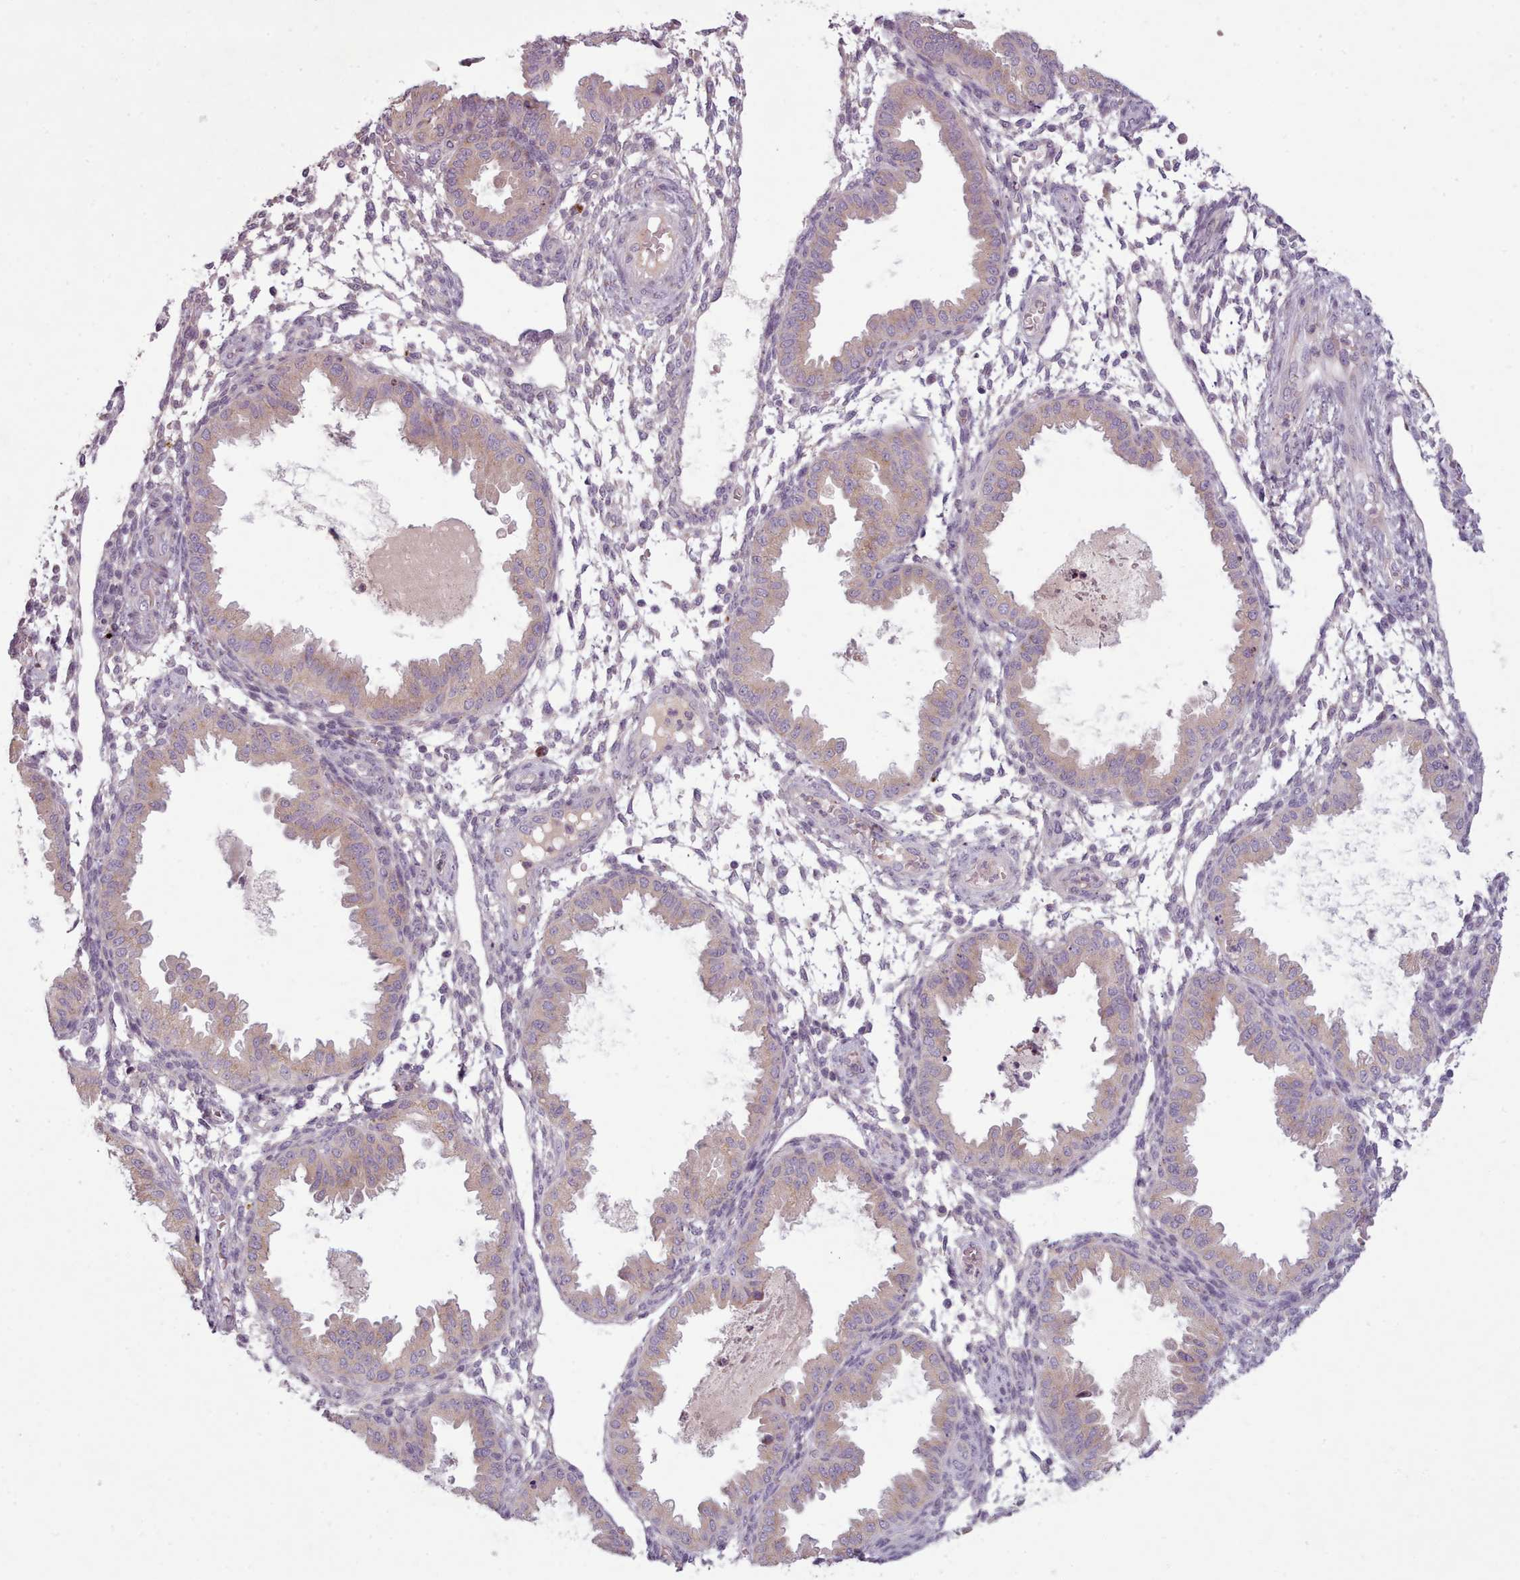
{"staining": {"intensity": "negative", "quantity": "none", "location": "none"}, "tissue": "endometrium", "cell_type": "Cells in endometrial stroma", "image_type": "normal", "snomed": [{"axis": "morphology", "description": "Normal tissue, NOS"}, {"axis": "topography", "description": "Endometrium"}], "caption": "IHC histopathology image of benign endometrium stained for a protein (brown), which displays no staining in cells in endometrial stroma. (Brightfield microscopy of DAB immunohistochemistry (IHC) at high magnification).", "gene": "LAPTM5", "patient": {"sex": "female", "age": 33}}